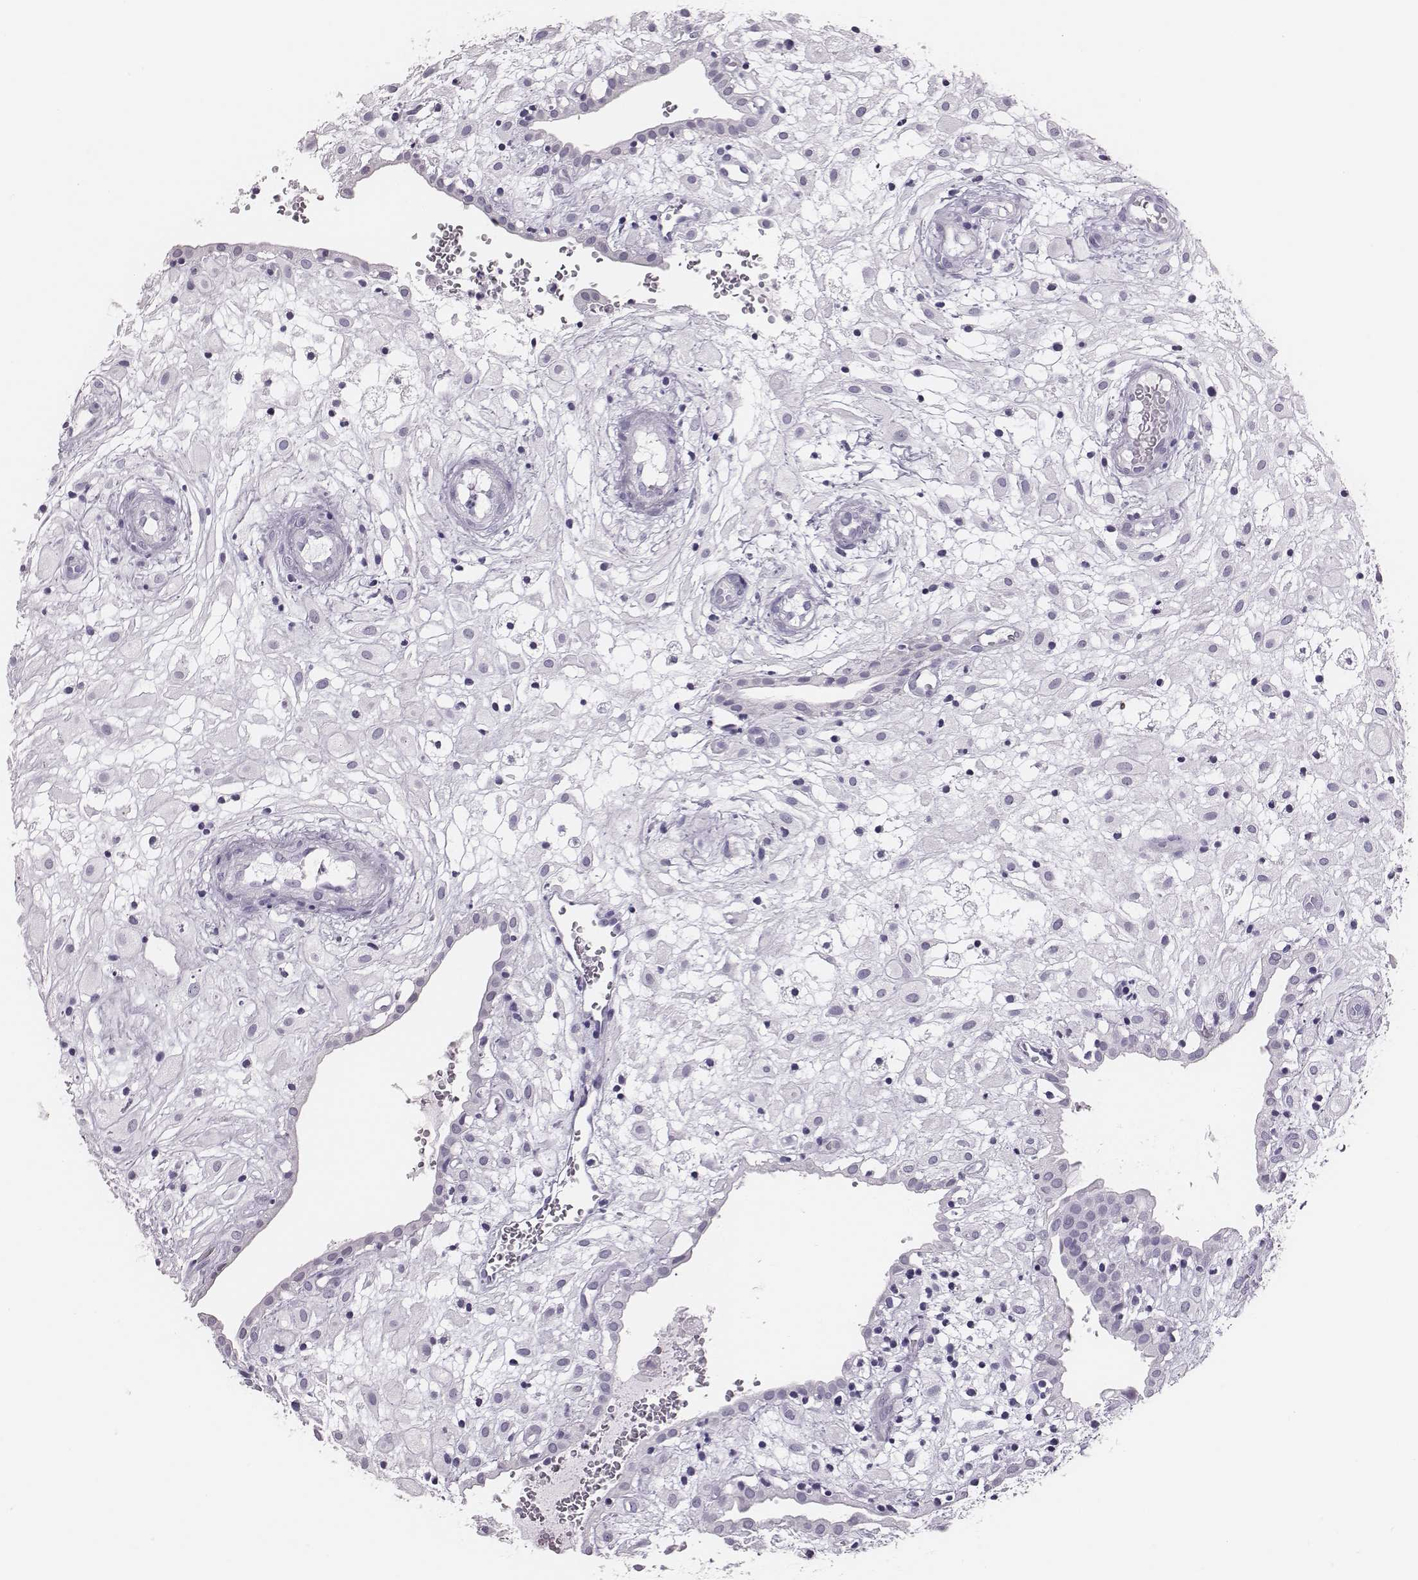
{"staining": {"intensity": "negative", "quantity": "none", "location": "none"}, "tissue": "placenta", "cell_type": "Decidual cells", "image_type": "normal", "snomed": [{"axis": "morphology", "description": "Normal tissue, NOS"}, {"axis": "topography", "description": "Placenta"}], "caption": "This is an immunohistochemistry micrograph of benign placenta. There is no positivity in decidual cells.", "gene": "H1", "patient": {"sex": "female", "age": 24}}